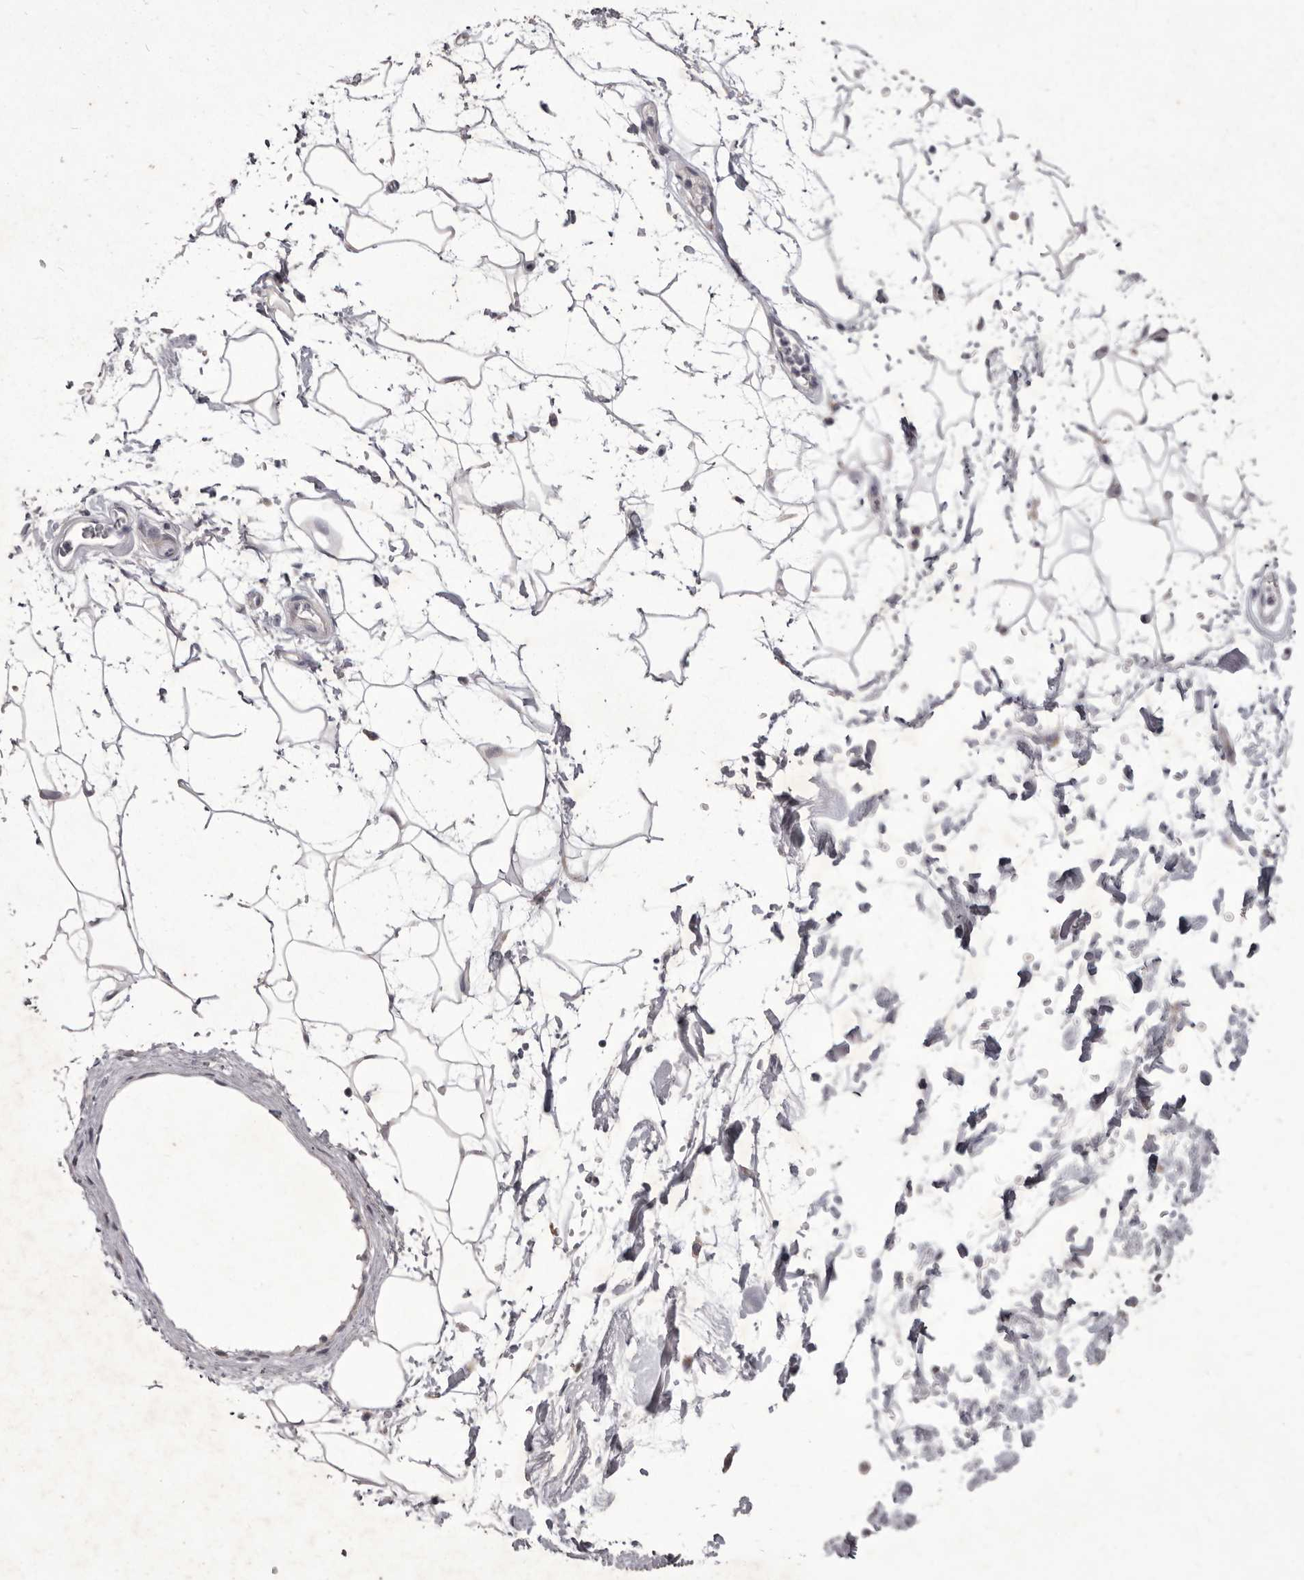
{"staining": {"intensity": "negative", "quantity": "none", "location": "none"}, "tissue": "adipose tissue", "cell_type": "Adipocytes", "image_type": "normal", "snomed": [{"axis": "morphology", "description": "Normal tissue, NOS"}, {"axis": "topography", "description": "Soft tissue"}], "caption": "Immunohistochemistry of unremarkable adipose tissue exhibits no positivity in adipocytes. (DAB IHC visualized using brightfield microscopy, high magnification).", "gene": "P2RX6", "patient": {"sex": "male", "age": 72}}